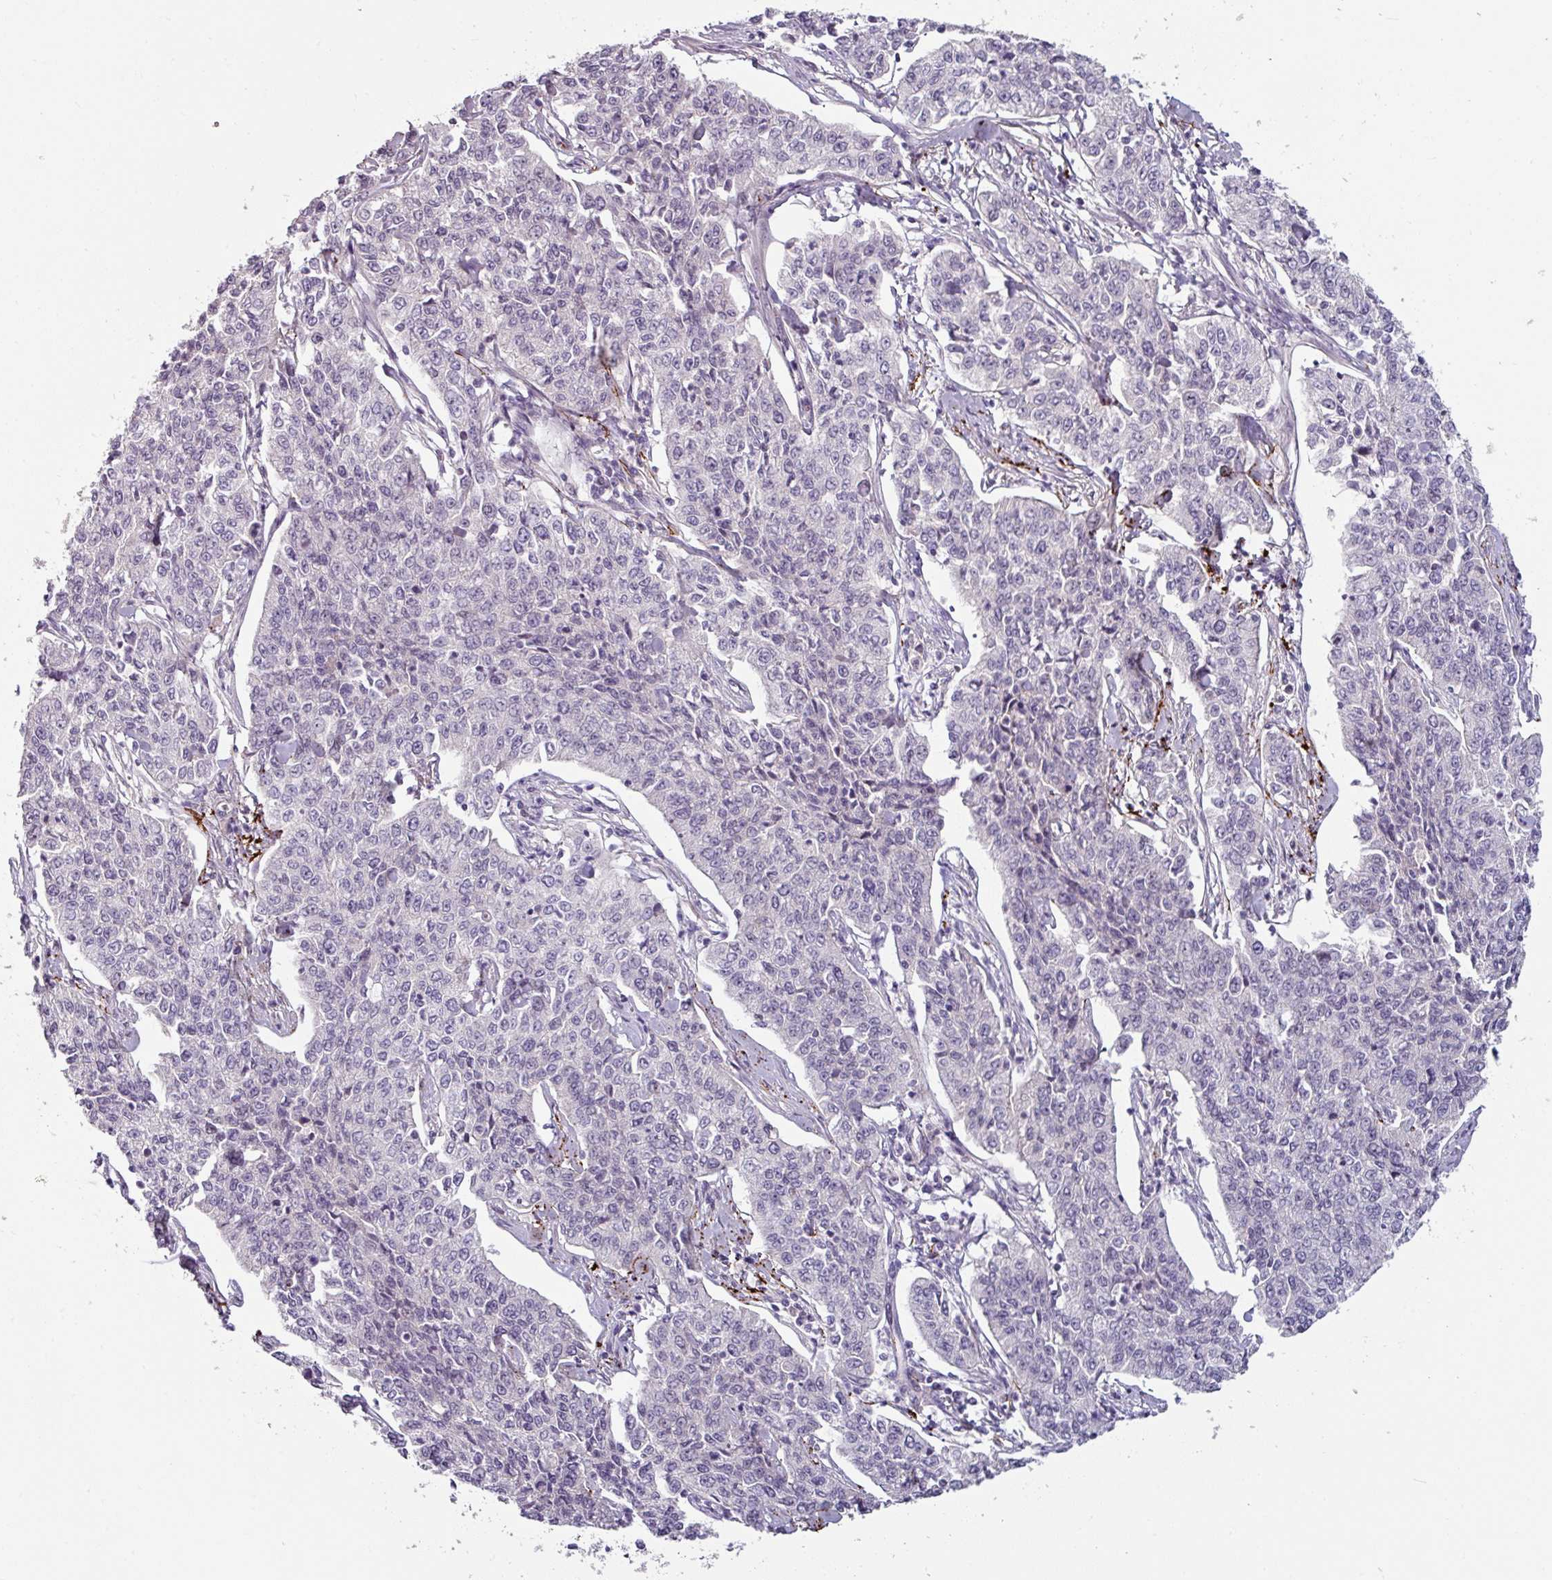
{"staining": {"intensity": "negative", "quantity": "none", "location": "none"}, "tissue": "cervical cancer", "cell_type": "Tumor cells", "image_type": "cancer", "snomed": [{"axis": "morphology", "description": "Squamous cell carcinoma, NOS"}, {"axis": "topography", "description": "Cervix"}], "caption": "Tumor cells are negative for brown protein staining in squamous cell carcinoma (cervical).", "gene": "MTMR14", "patient": {"sex": "female", "age": 35}}